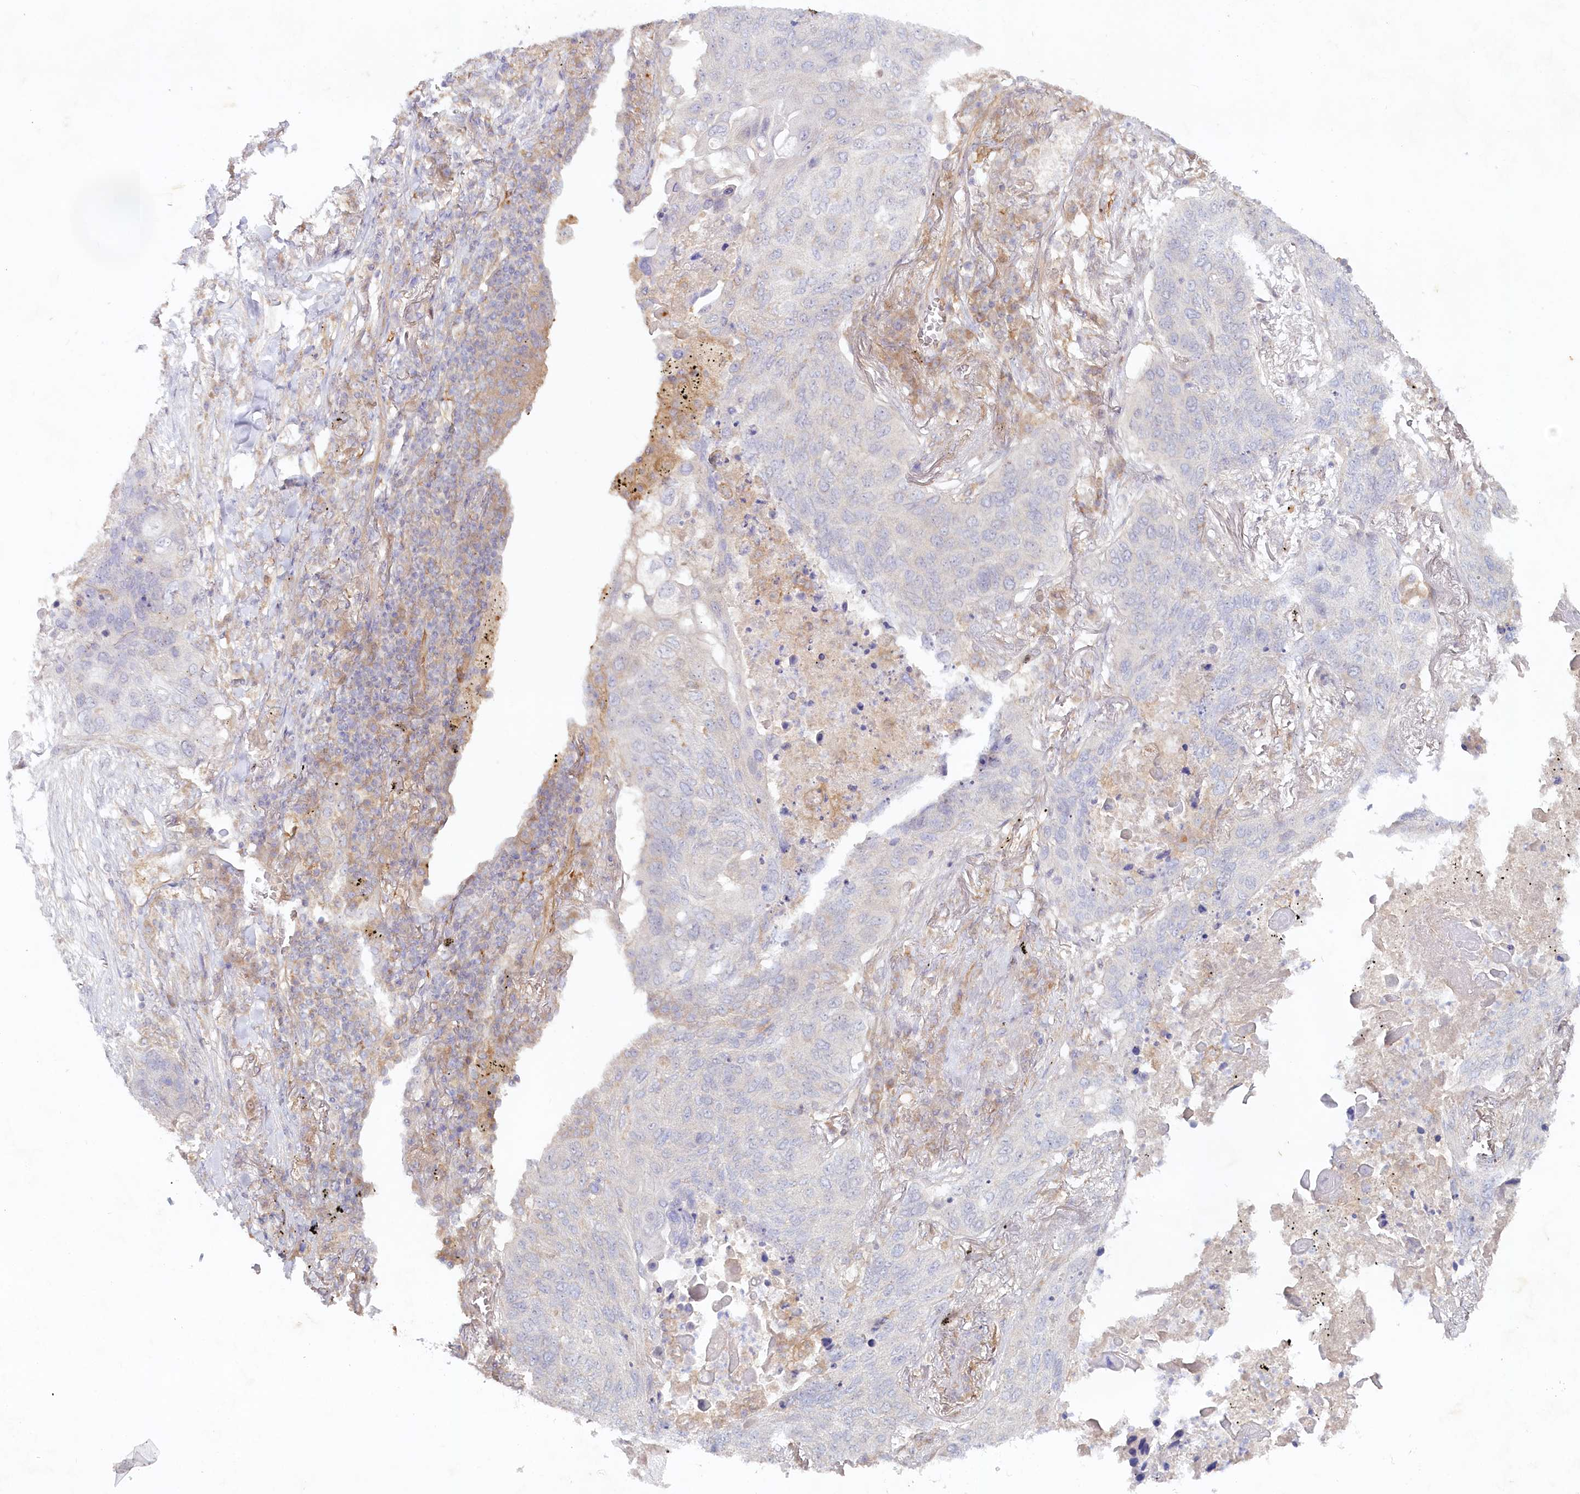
{"staining": {"intensity": "negative", "quantity": "none", "location": "none"}, "tissue": "lung cancer", "cell_type": "Tumor cells", "image_type": "cancer", "snomed": [{"axis": "morphology", "description": "Squamous cell carcinoma, NOS"}, {"axis": "topography", "description": "Lung"}], "caption": "Tumor cells show no significant protein staining in squamous cell carcinoma (lung).", "gene": "TNIP1", "patient": {"sex": "female", "age": 63}}